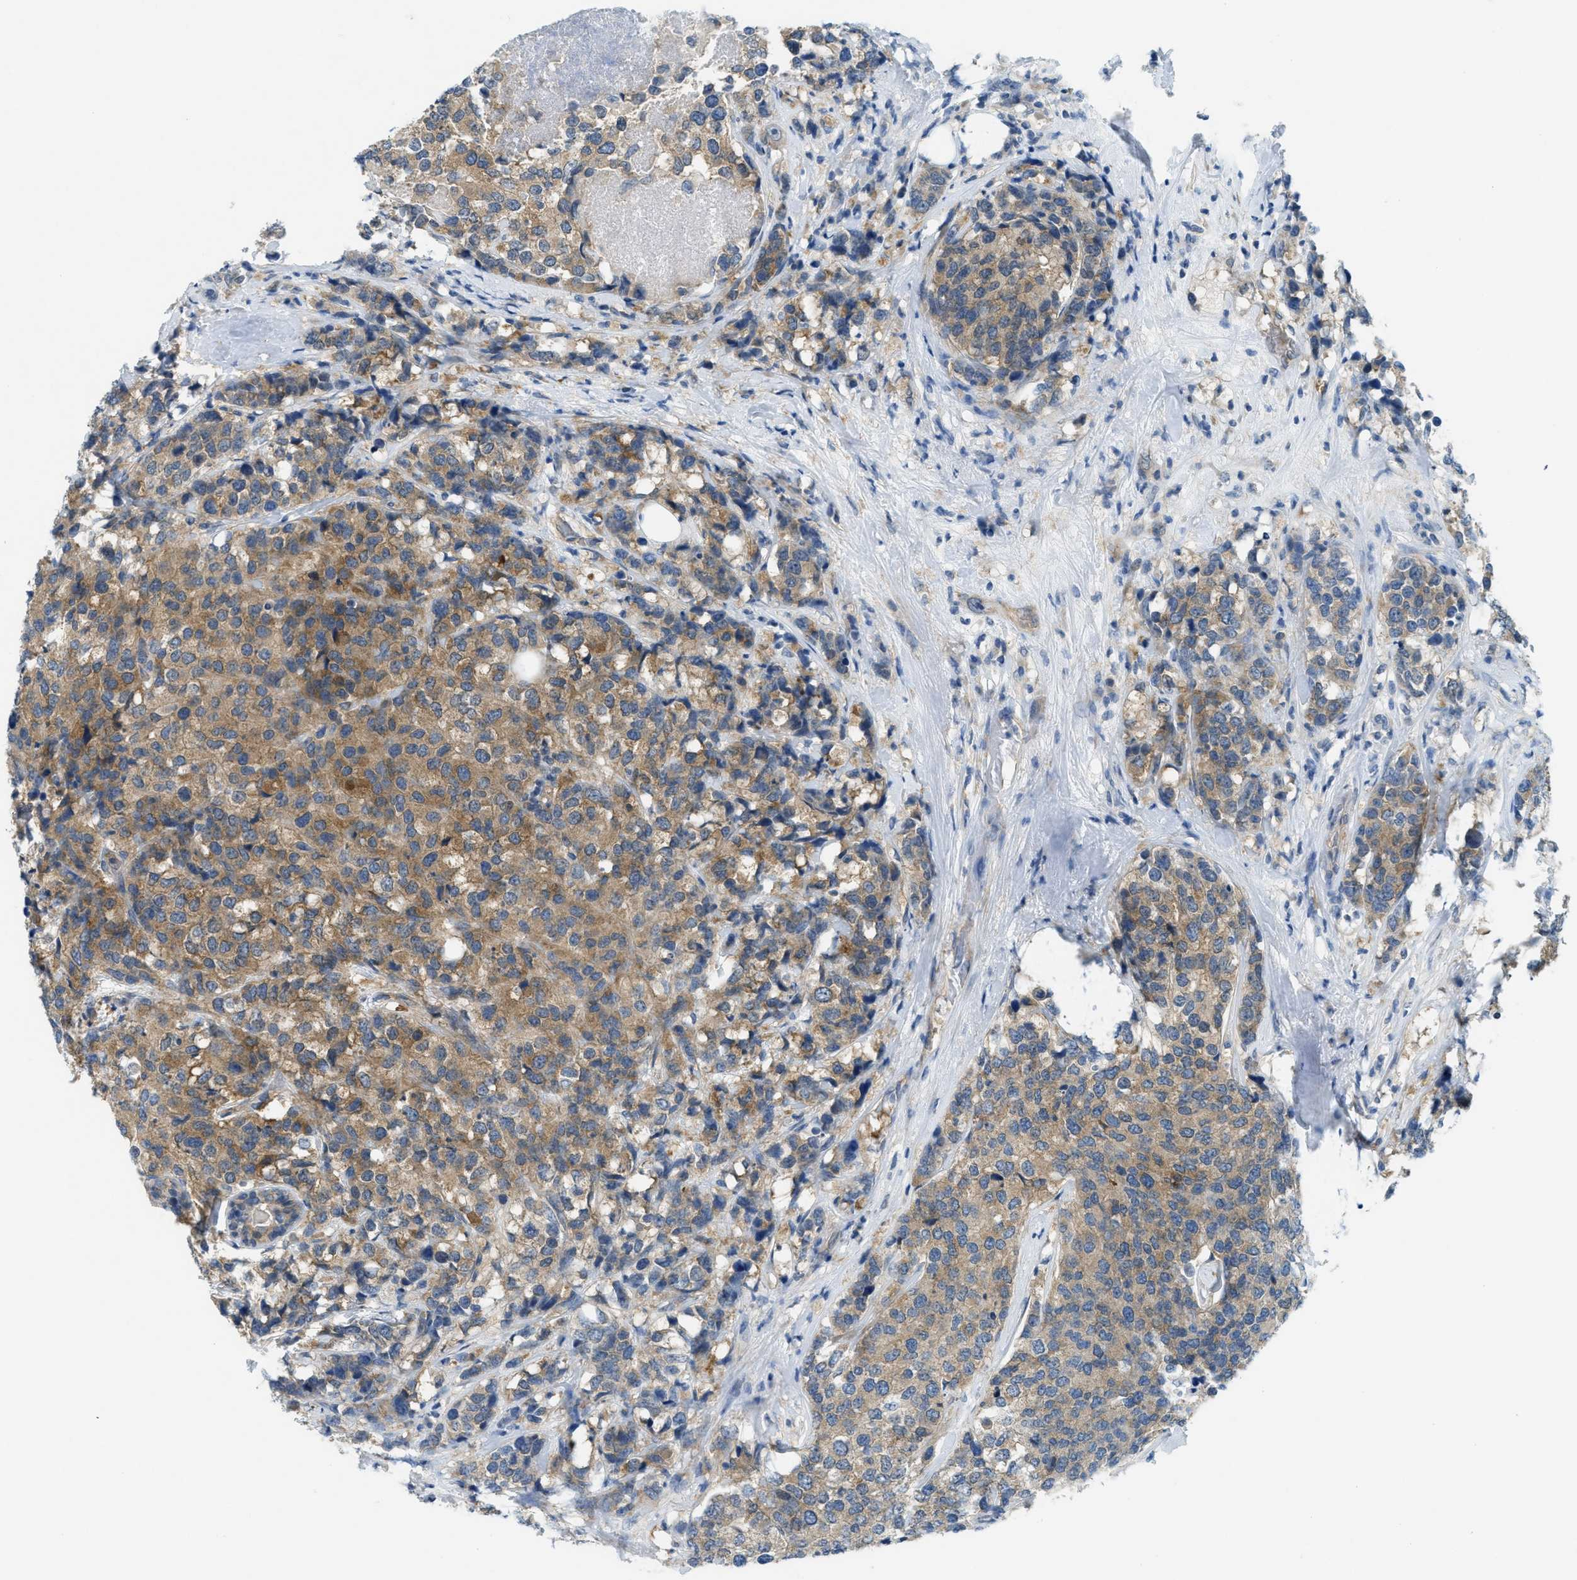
{"staining": {"intensity": "moderate", "quantity": ">75%", "location": "cytoplasmic/membranous"}, "tissue": "breast cancer", "cell_type": "Tumor cells", "image_type": "cancer", "snomed": [{"axis": "morphology", "description": "Lobular carcinoma"}, {"axis": "topography", "description": "Breast"}], "caption": "Immunohistochemical staining of breast cancer (lobular carcinoma) exhibits medium levels of moderate cytoplasmic/membranous protein staining in about >75% of tumor cells.", "gene": "ZFYVE9", "patient": {"sex": "female", "age": 59}}